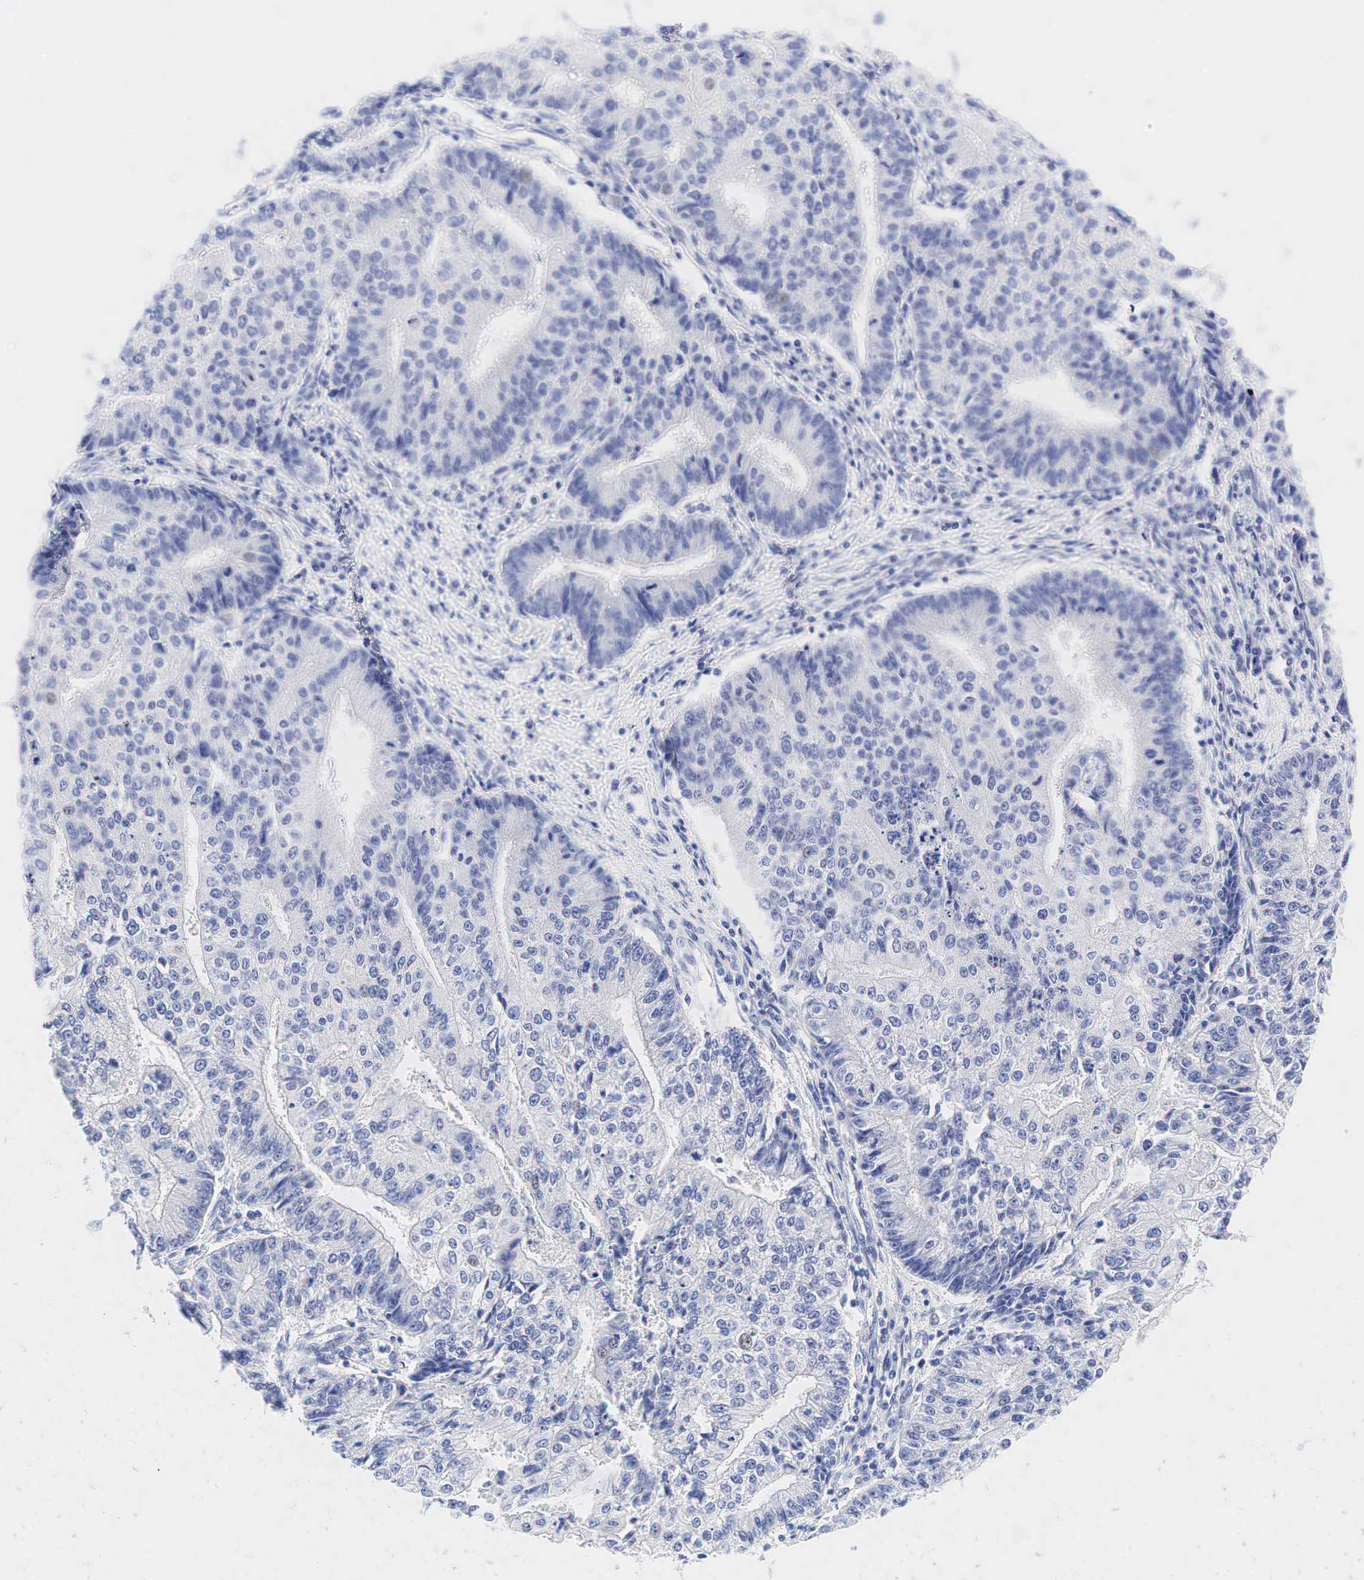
{"staining": {"intensity": "negative", "quantity": "none", "location": "none"}, "tissue": "endometrial cancer", "cell_type": "Tumor cells", "image_type": "cancer", "snomed": [{"axis": "morphology", "description": "Adenocarcinoma, NOS"}, {"axis": "topography", "description": "Endometrium"}], "caption": "Immunohistochemistry micrograph of adenocarcinoma (endometrial) stained for a protein (brown), which reveals no positivity in tumor cells.", "gene": "AR", "patient": {"sex": "female", "age": 75}}